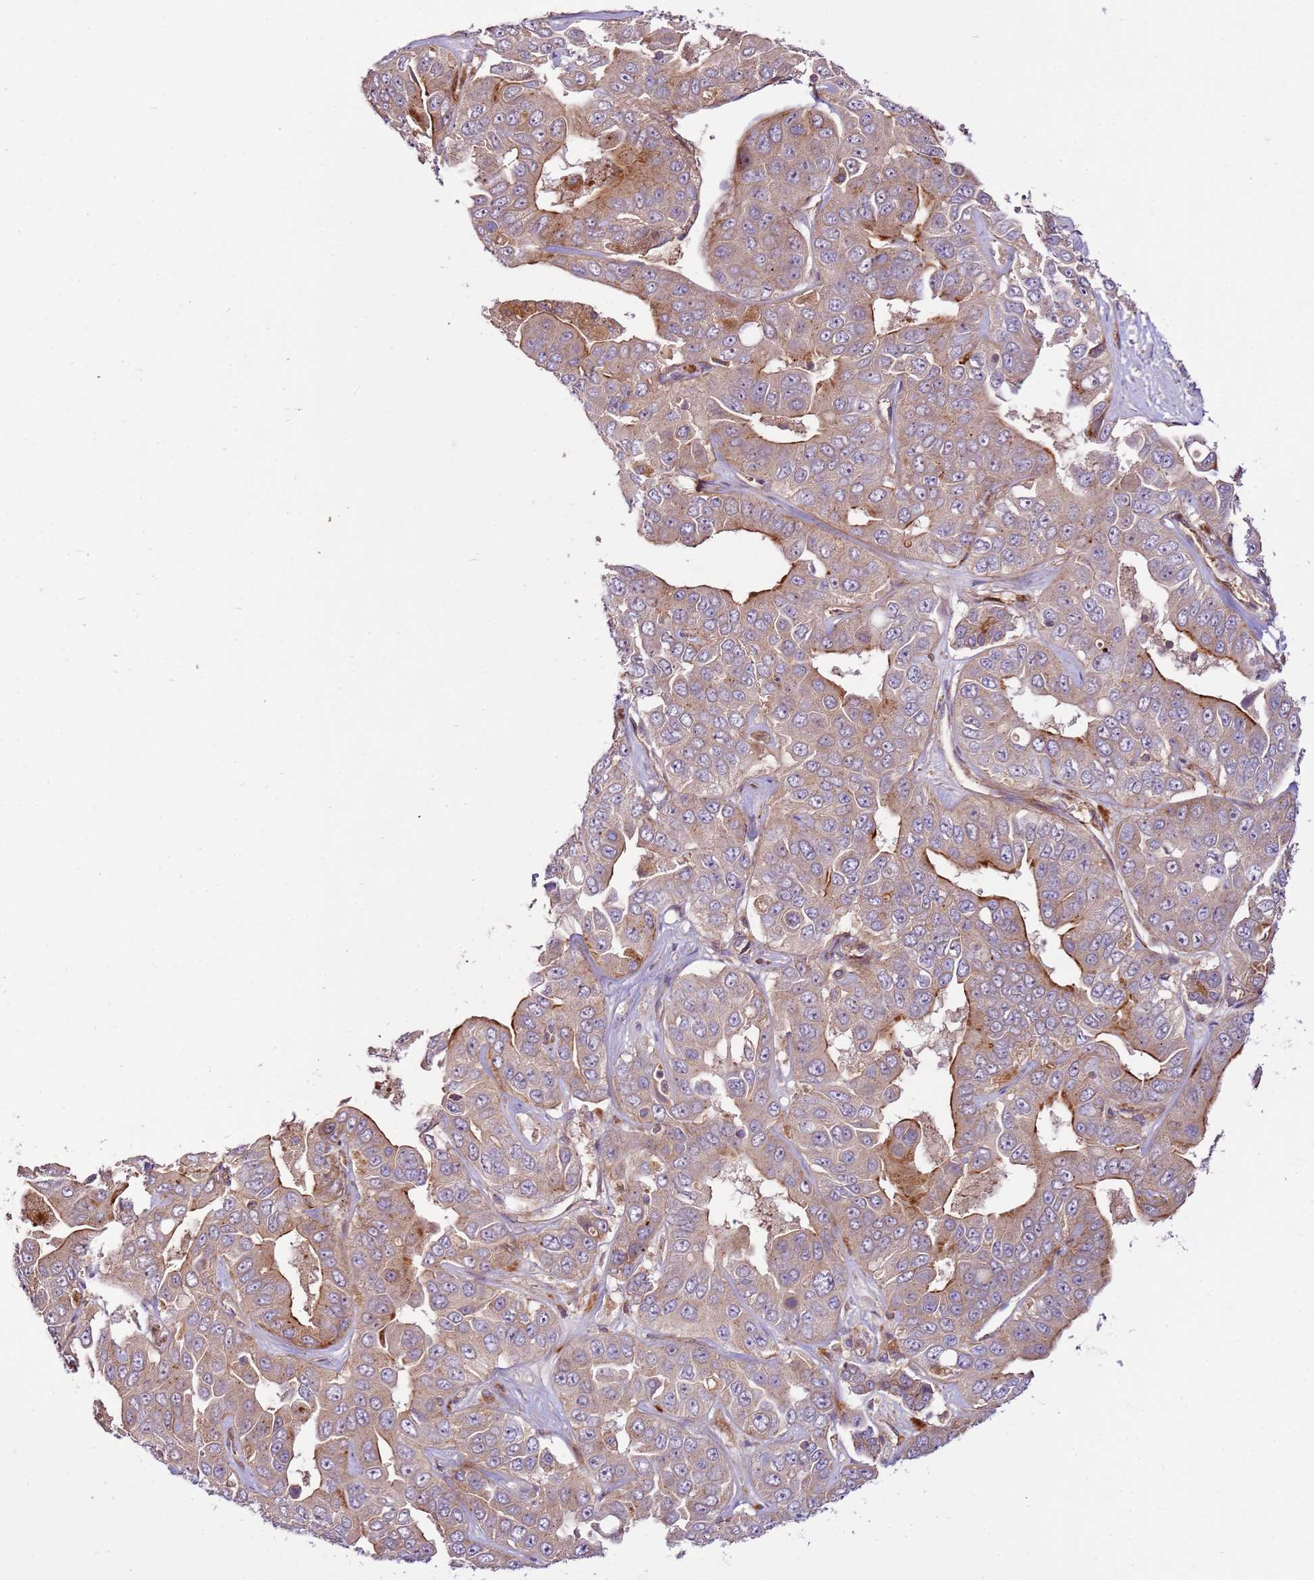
{"staining": {"intensity": "moderate", "quantity": "25%-75%", "location": "cytoplasmic/membranous"}, "tissue": "liver cancer", "cell_type": "Tumor cells", "image_type": "cancer", "snomed": [{"axis": "morphology", "description": "Cholangiocarcinoma"}, {"axis": "topography", "description": "Liver"}], "caption": "Immunohistochemical staining of liver cancer displays medium levels of moderate cytoplasmic/membranous staining in about 25%-75% of tumor cells.", "gene": "ZNF624", "patient": {"sex": "female", "age": 52}}